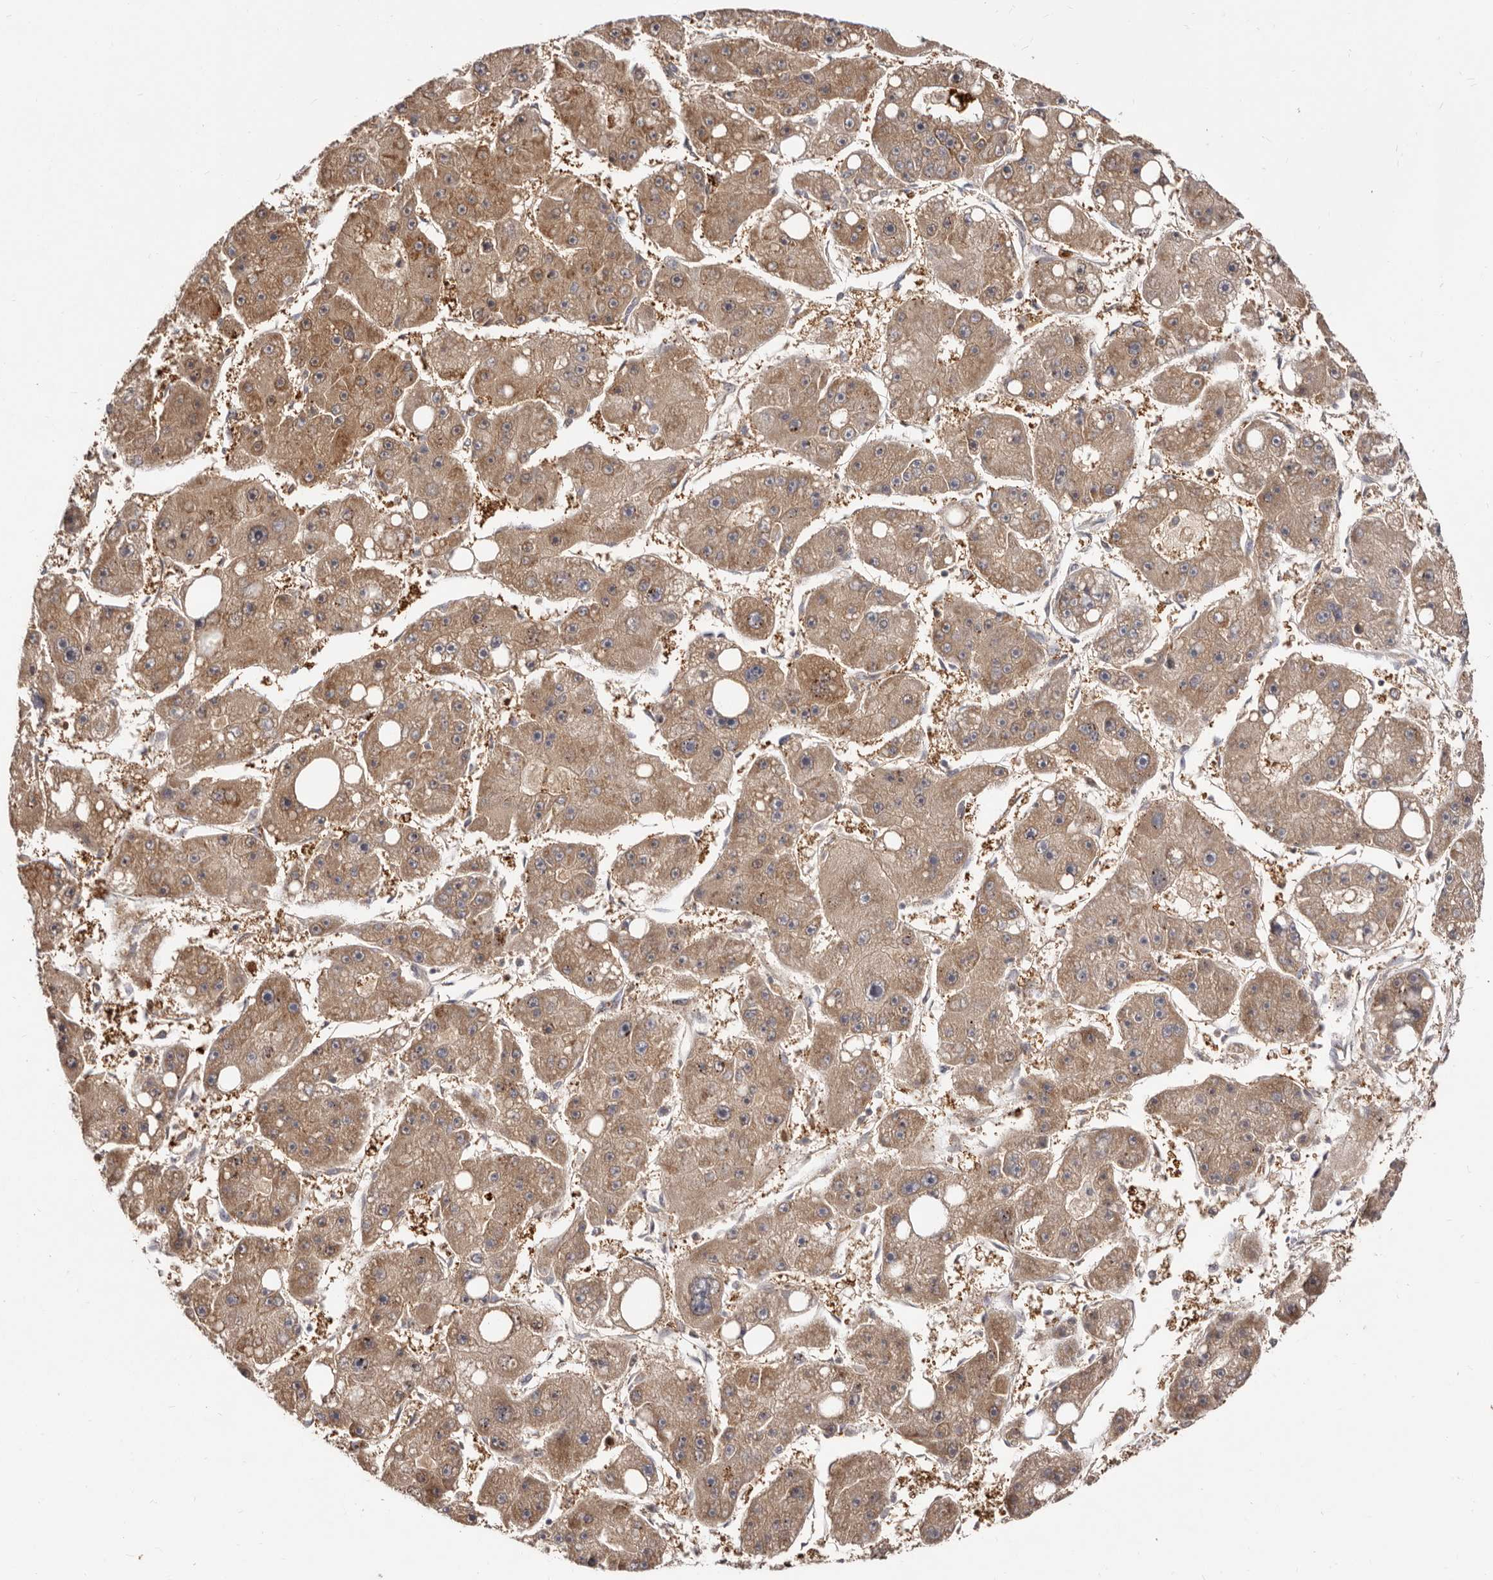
{"staining": {"intensity": "moderate", "quantity": ">75%", "location": "cytoplasmic/membranous"}, "tissue": "liver cancer", "cell_type": "Tumor cells", "image_type": "cancer", "snomed": [{"axis": "morphology", "description": "Carcinoma, Hepatocellular, NOS"}, {"axis": "topography", "description": "Liver"}], "caption": "Moderate cytoplasmic/membranous protein expression is seen in about >75% of tumor cells in liver cancer. Ihc stains the protein of interest in brown and the nuclei are stained blue.", "gene": "TC2N", "patient": {"sex": "female", "age": 61}}